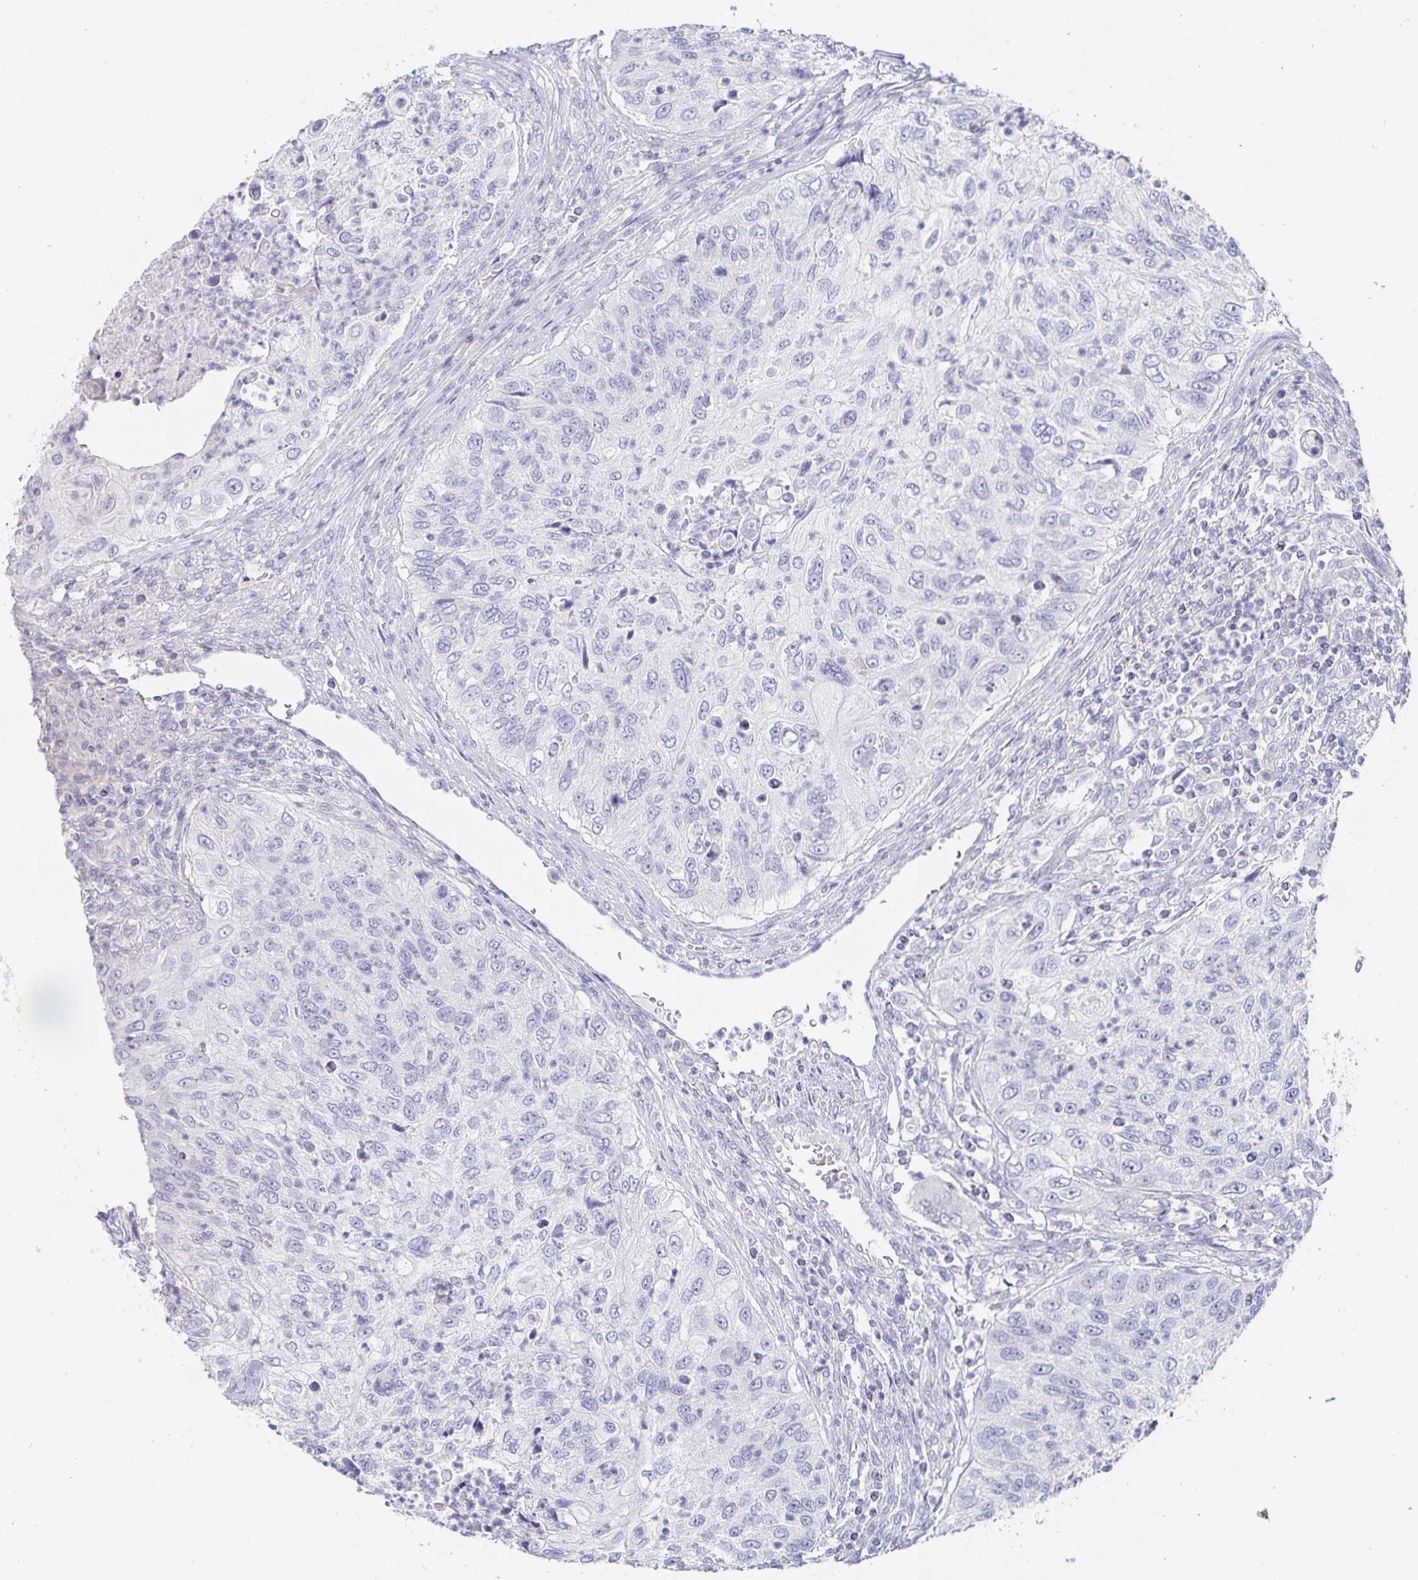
{"staining": {"intensity": "negative", "quantity": "none", "location": "none"}, "tissue": "urothelial cancer", "cell_type": "Tumor cells", "image_type": "cancer", "snomed": [{"axis": "morphology", "description": "Urothelial carcinoma, High grade"}, {"axis": "topography", "description": "Urinary bladder"}], "caption": "The photomicrograph reveals no staining of tumor cells in urothelial cancer.", "gene": "SFTPA1", "patient": {"sex": "female", "age": 60}}